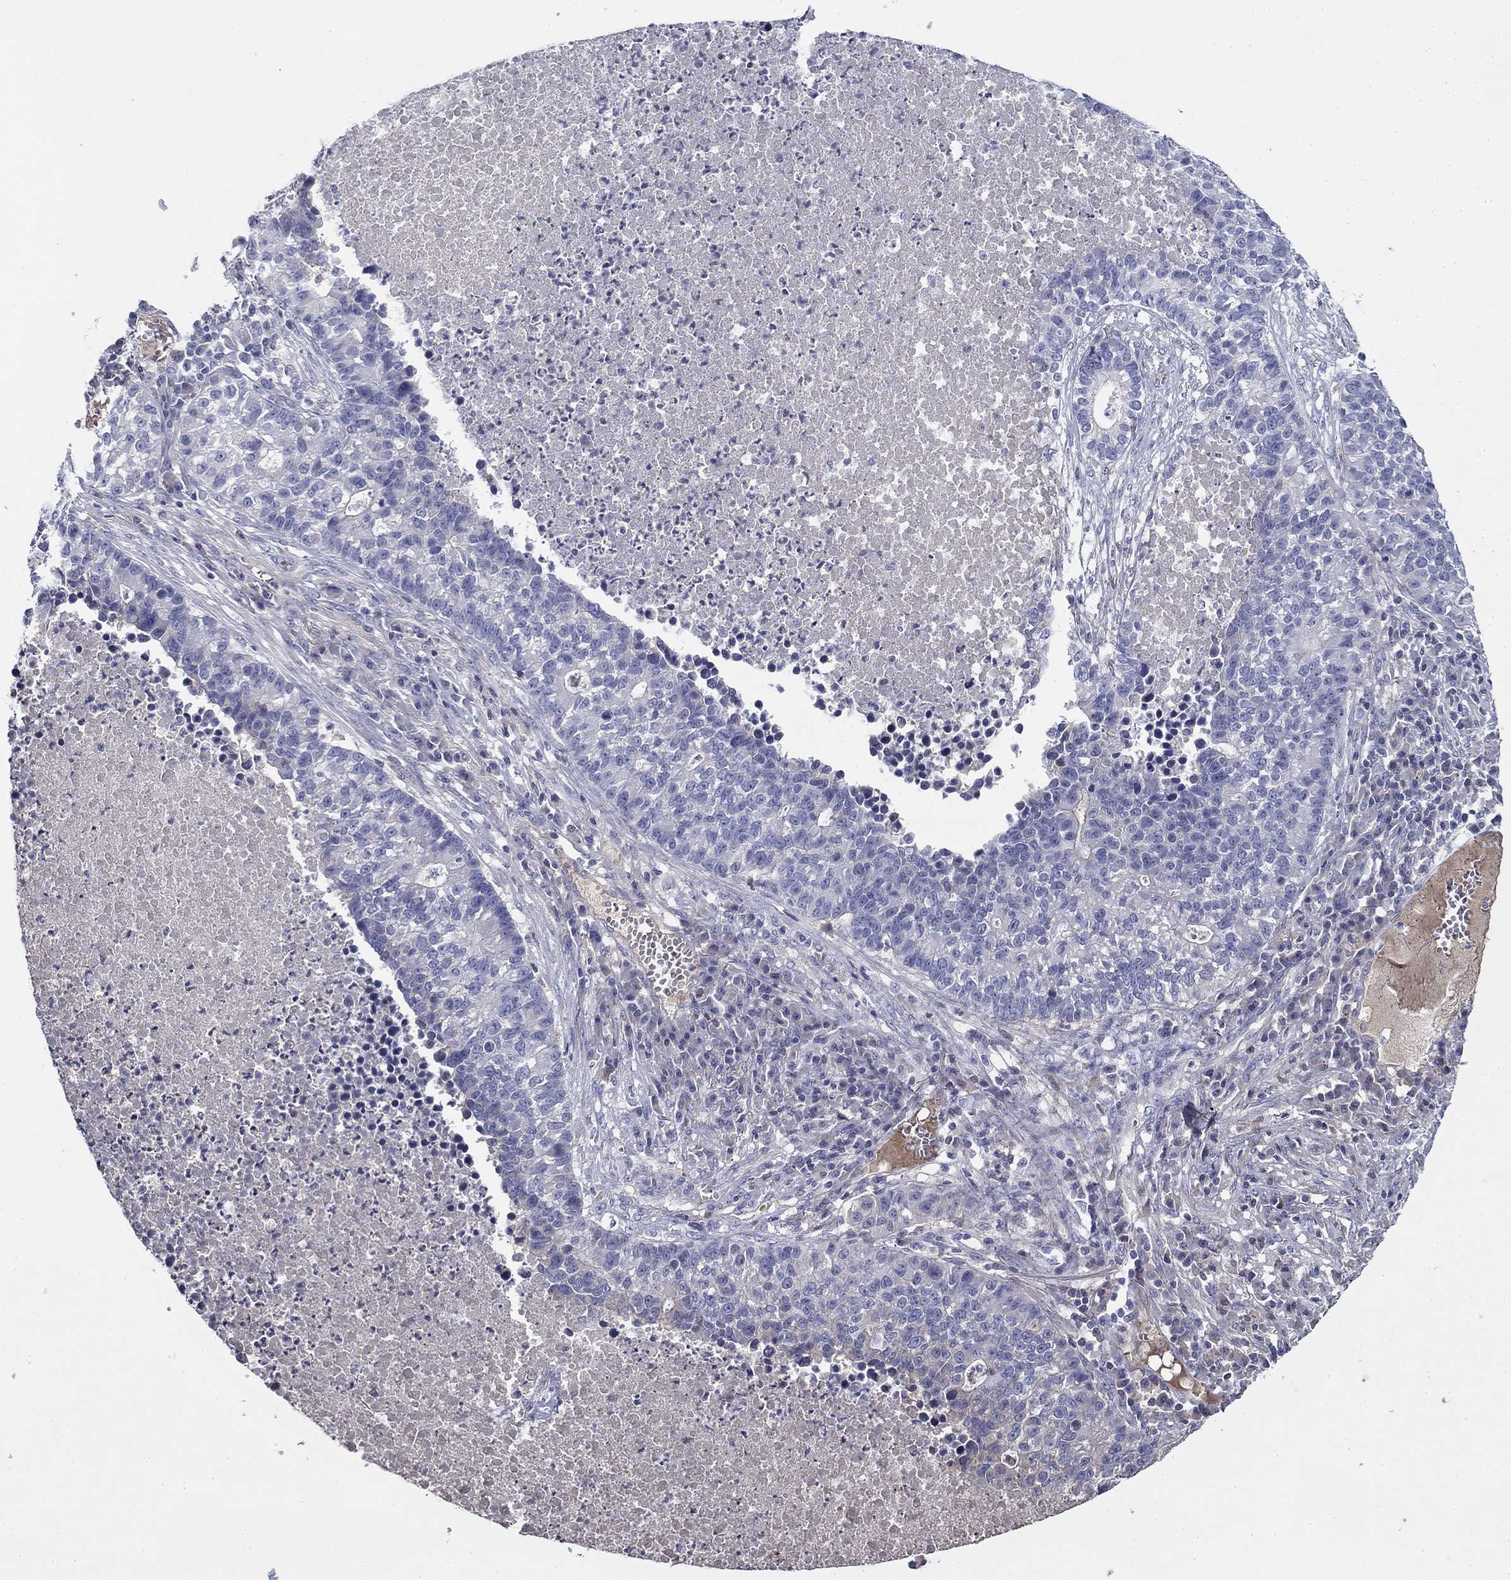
{"staining": {"intensity": "negative", "quantity": "none", "location": "none"}, "tissue": "lung cancer", "cell_type": "Tumor cells", "image_type": "cancer", "snomed": [{"axis": "morphology", "description": "Adenocarcinoma, NOS"}, {"axis": "topography", "description": "Lung"}], "caption": "High power microscopy photomicrograph of an immunohistochemistry (IHC) image of lung adenocarcinoma, revealing no significant positivity in tumor cells.", "gene": "CPLX4", "patient": {"sex": "male", "age": 57}}